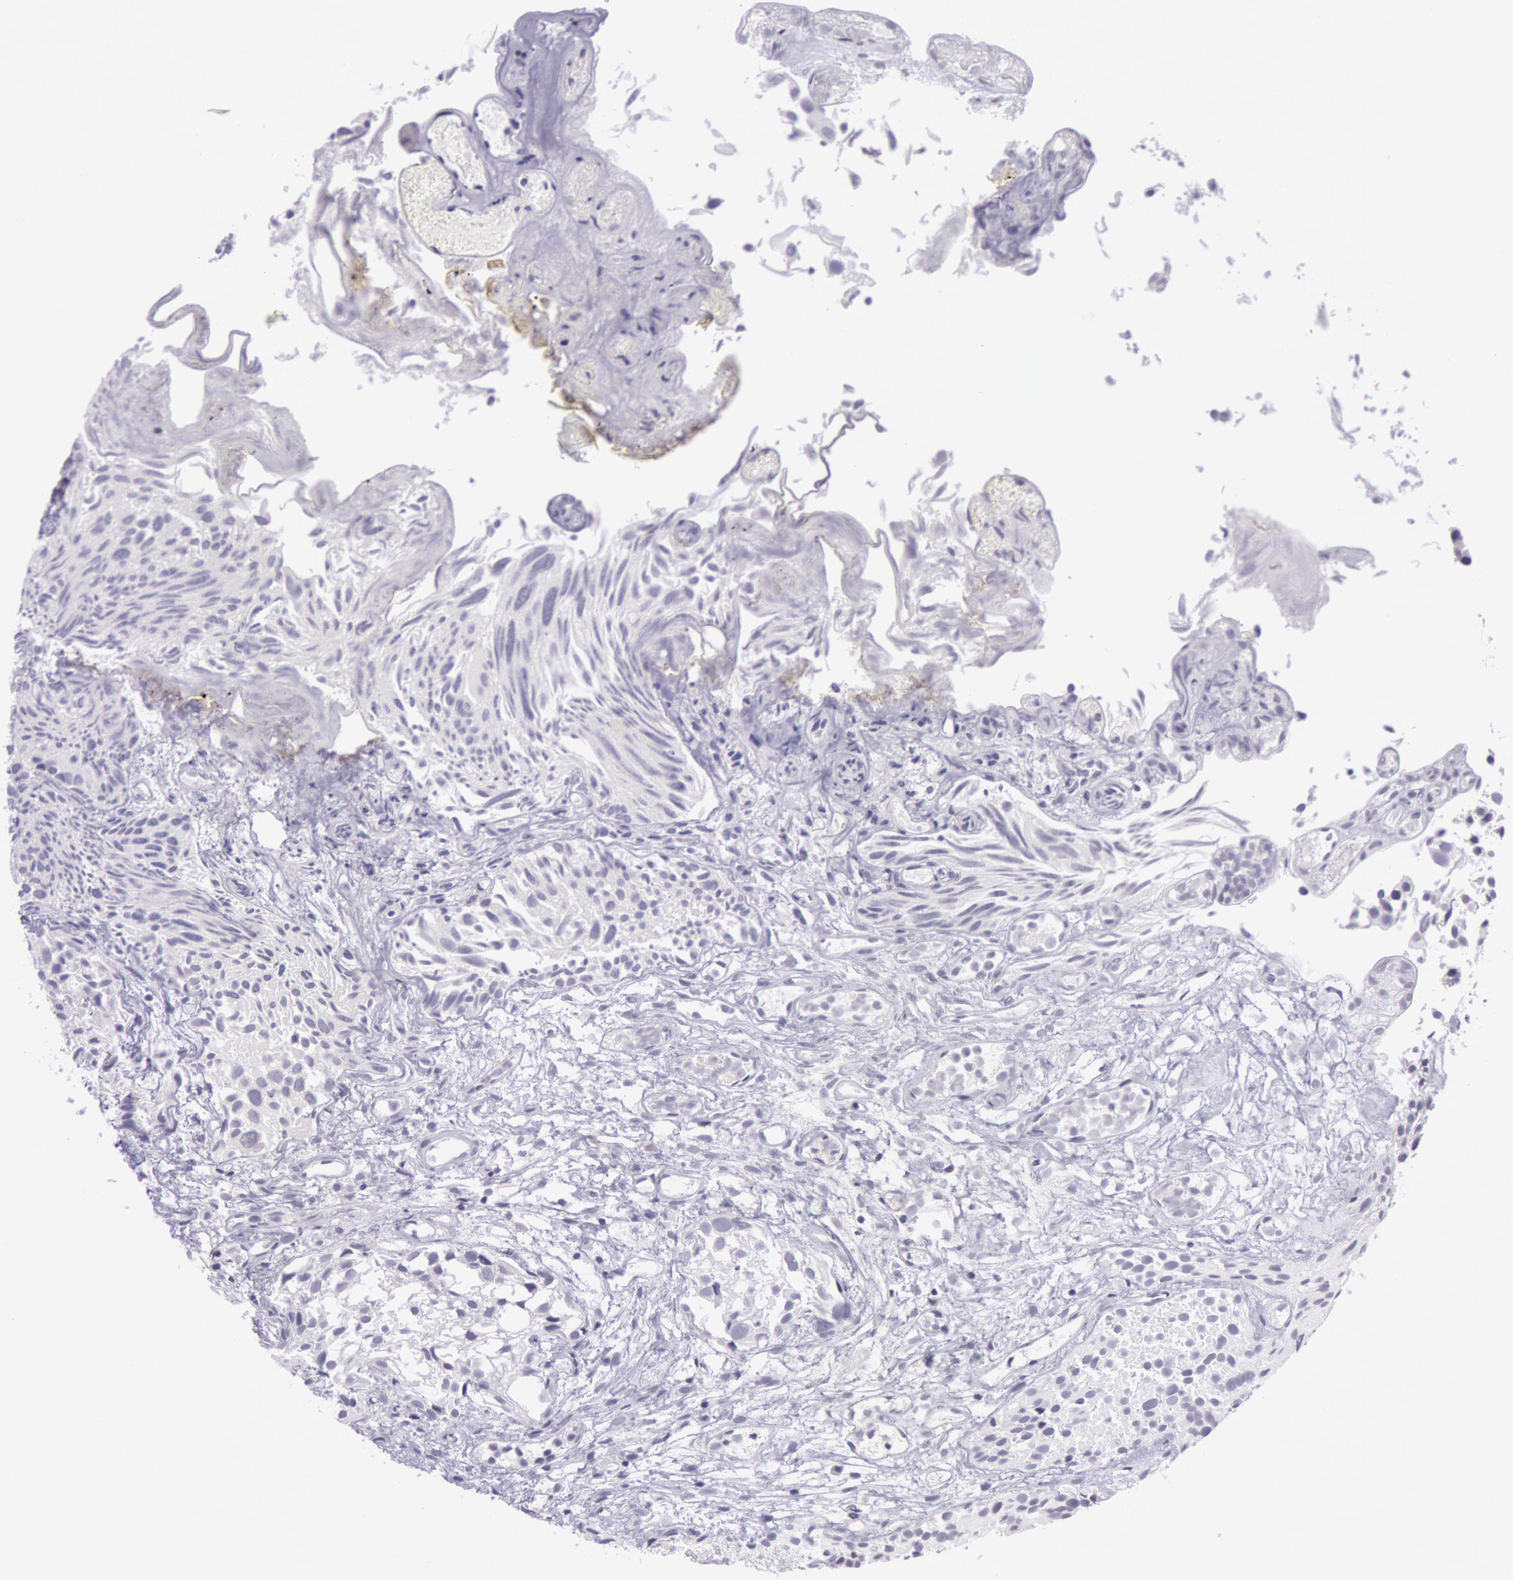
{"staining": {"intensity": "negative", "quantity": "none", "location": "none"}, "tissue": "urothelial cancer", "cell_type": "Tumor cells", "image_type": "cancer", "snomed": [{"axis": "morphology", "description": "Urothelial carcinoma, High grade"}, {"axis": "topography", "description": "Urinary bladder"}], "caption": "DAB immunohistochemical staining of high-grade urothelial carcinoma reveals no significant expression in tumor cells.", "gene": "CKB", "patient": {"sex": "female", "age": 78}}